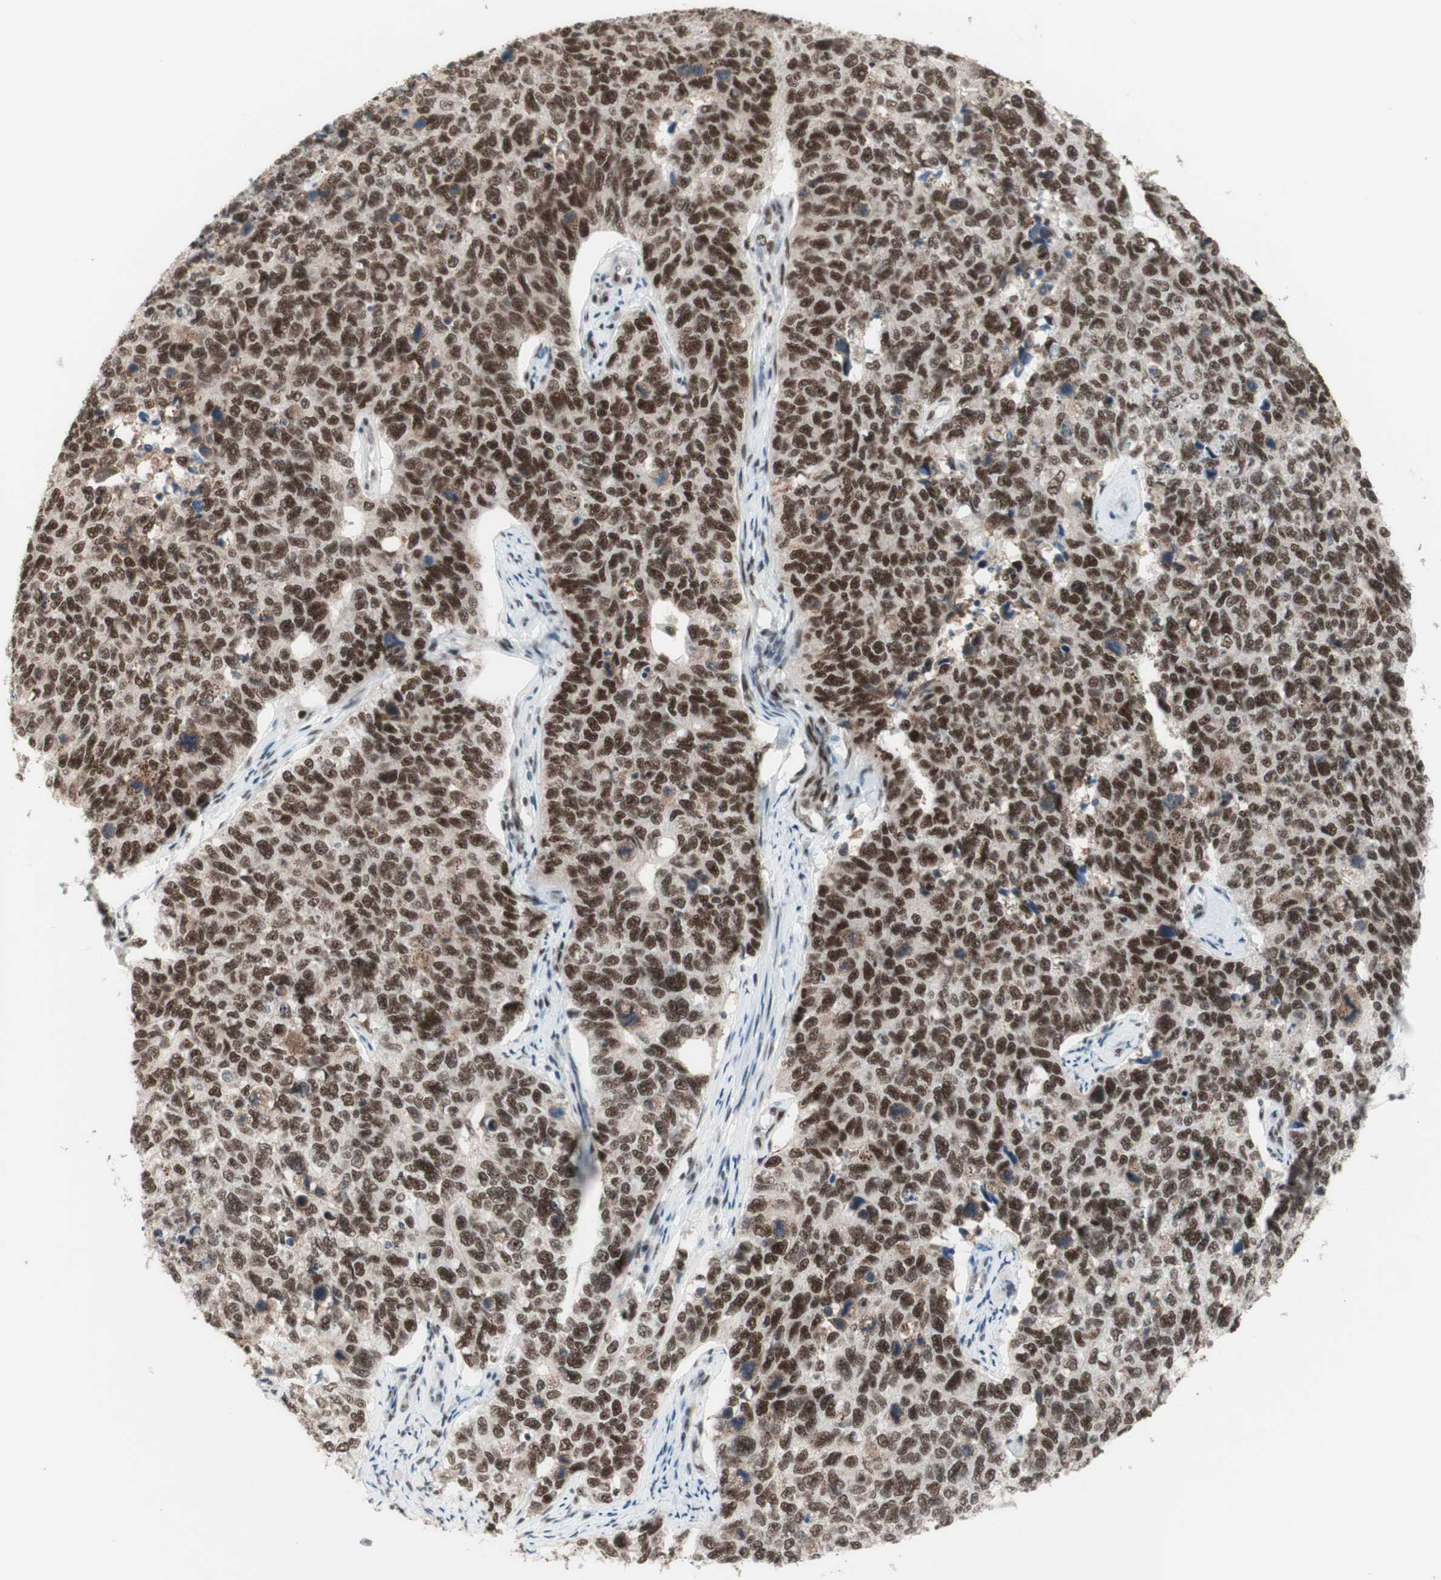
{"staining": {"intensity": "strong", "quantity": ">75%", "location": "nuclear"}, "tissue": "cervical cancer", "cell_type": "Tumor cells", "image_type": "cancer", "snomed": [{"axis": "morphology", "description": "Squamous cell carcinoma, NOS"}, {"axis": "topography", "description": "Cervix"}], "caption": "Cervical cancer (squamous cell carcinoma) stained with a brown dye reveals strong nuclear positive staining in approximately >75% of tumor cells.", "gene": "PRPF19", "patient": {"sex": "female", "age": 63}}